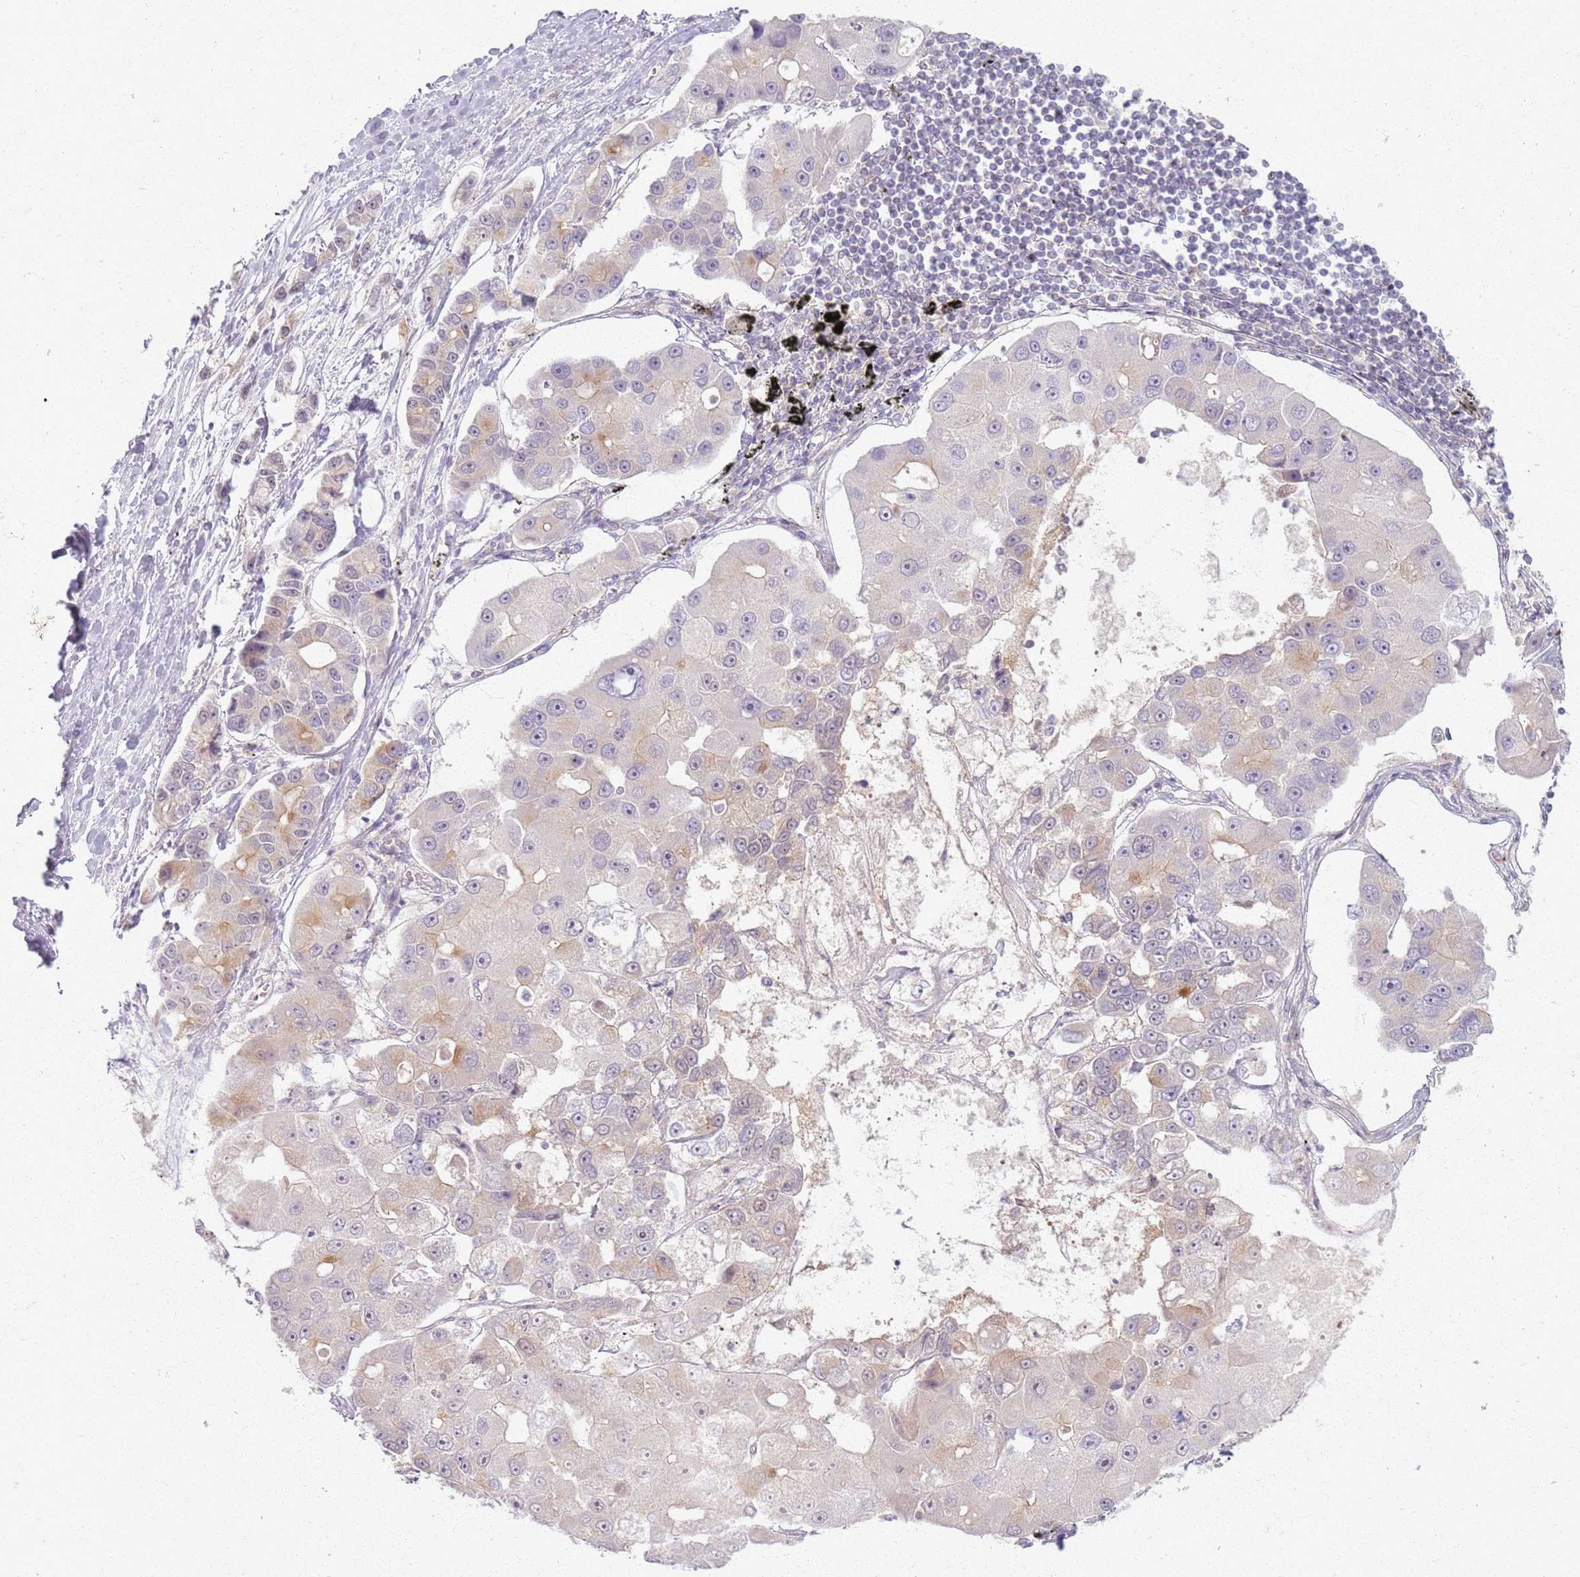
{"staining": {"intensity": "weak", "quantity": "<25%", "location": "cytoplasmic/membranous"}, "tissue": "lung cancer", "cell_type": "Tumor cells", "image_type": "cancer", "snomed": [{"axis": "morphology", "description": "Adenocarcinoma, NOS"}, {"axis": "topography", "description": "Lung"}], "caption": "Tumor cells are negative for protein expression in human lung adenocarcinoma.", "gene": "ZDHHC2", "patient": {"sex": "female", "age": 54}}